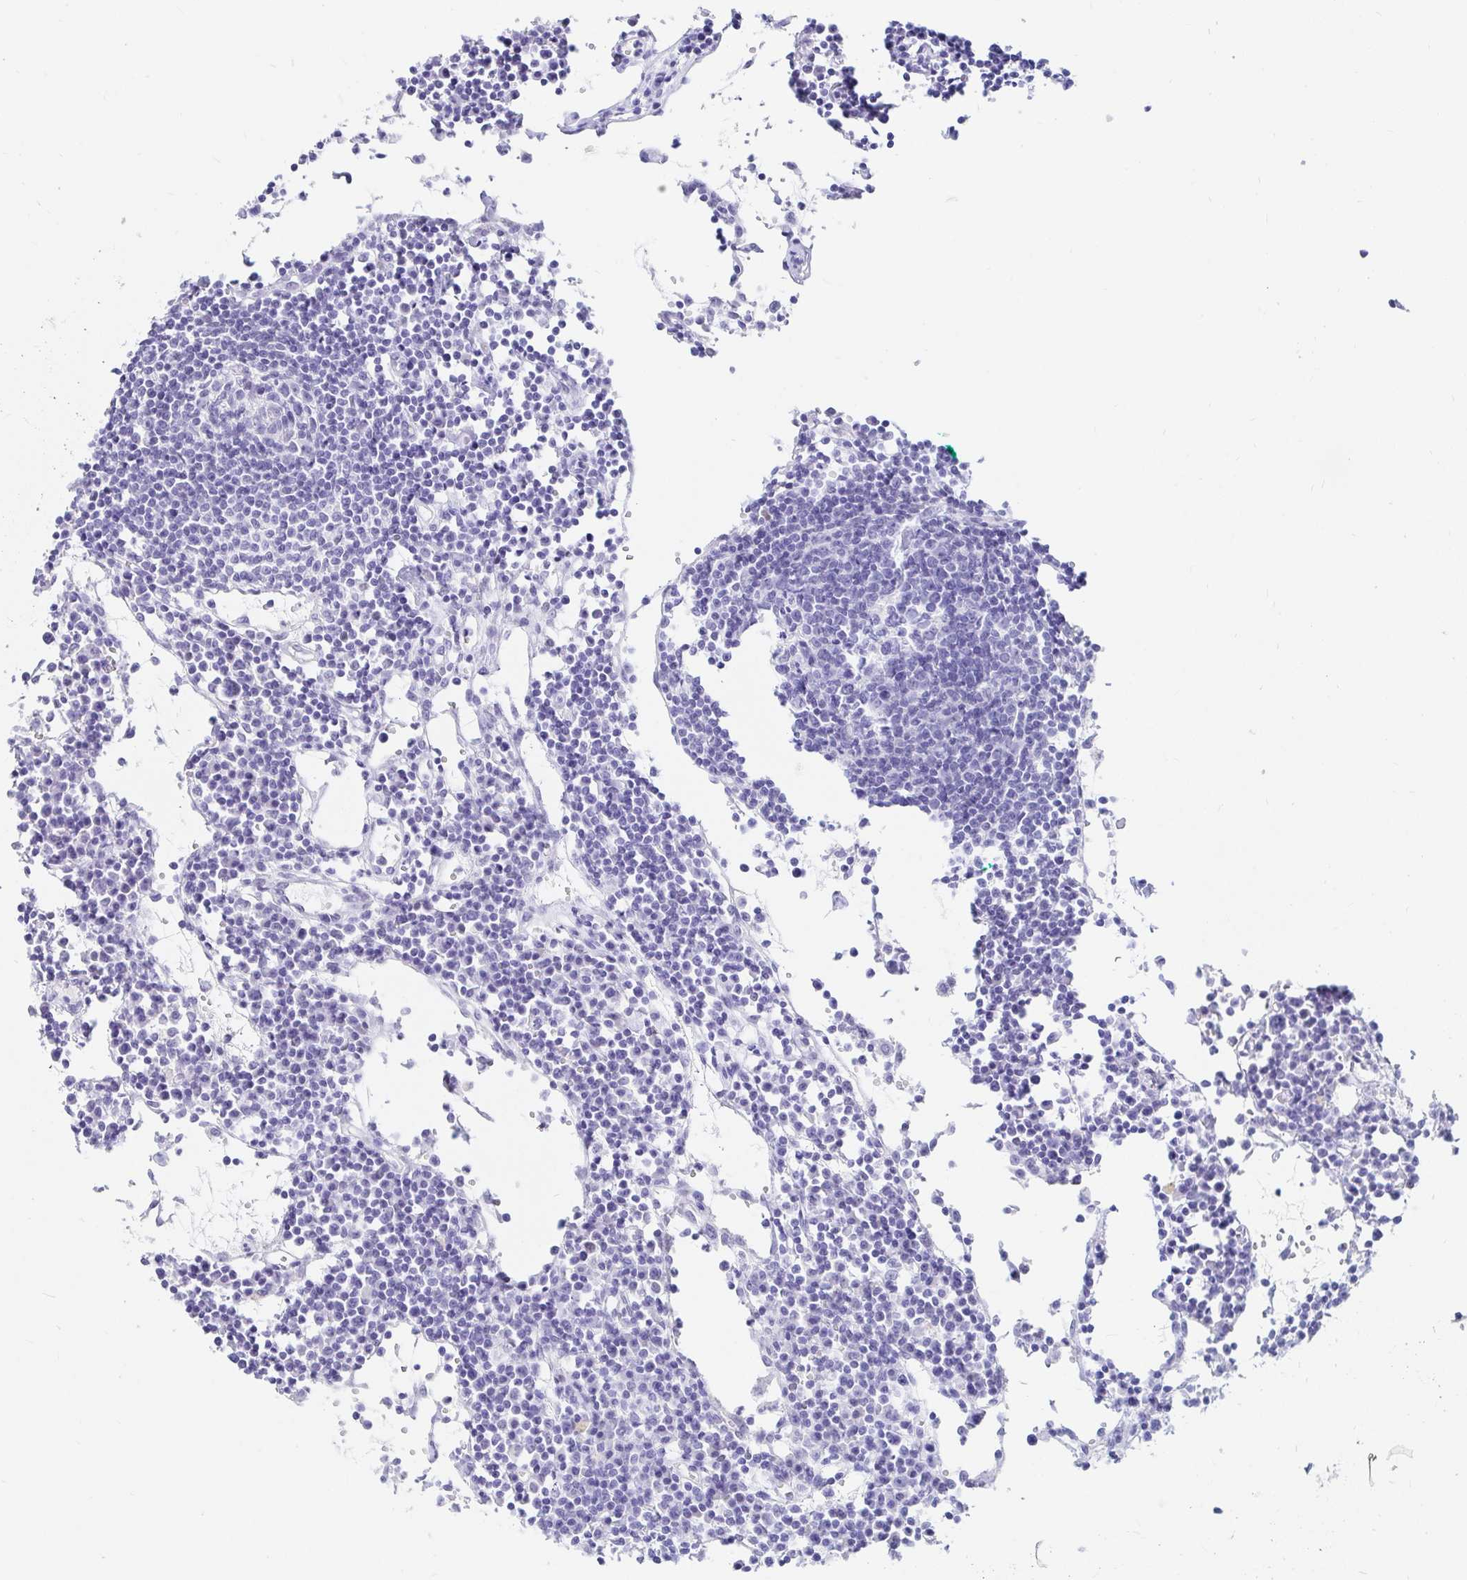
{"staining": {"intensity": "negative", "quantity": "none", "location": "none"}, "tissue": "lymph node", "cell_type": "Germinal center cells", "image_type": "normal", "snomed": [{"axis": "morphology", "description": "Normal tissue, NOS"}, {"axis": "topography", "description": "Lymph node"}], "caption": "Protein analysis of unremarkable lymph node shows no significant expression in germinal center cells.", "gene": "OR6T1", "patient": {"sex": "female", "age": 78}}